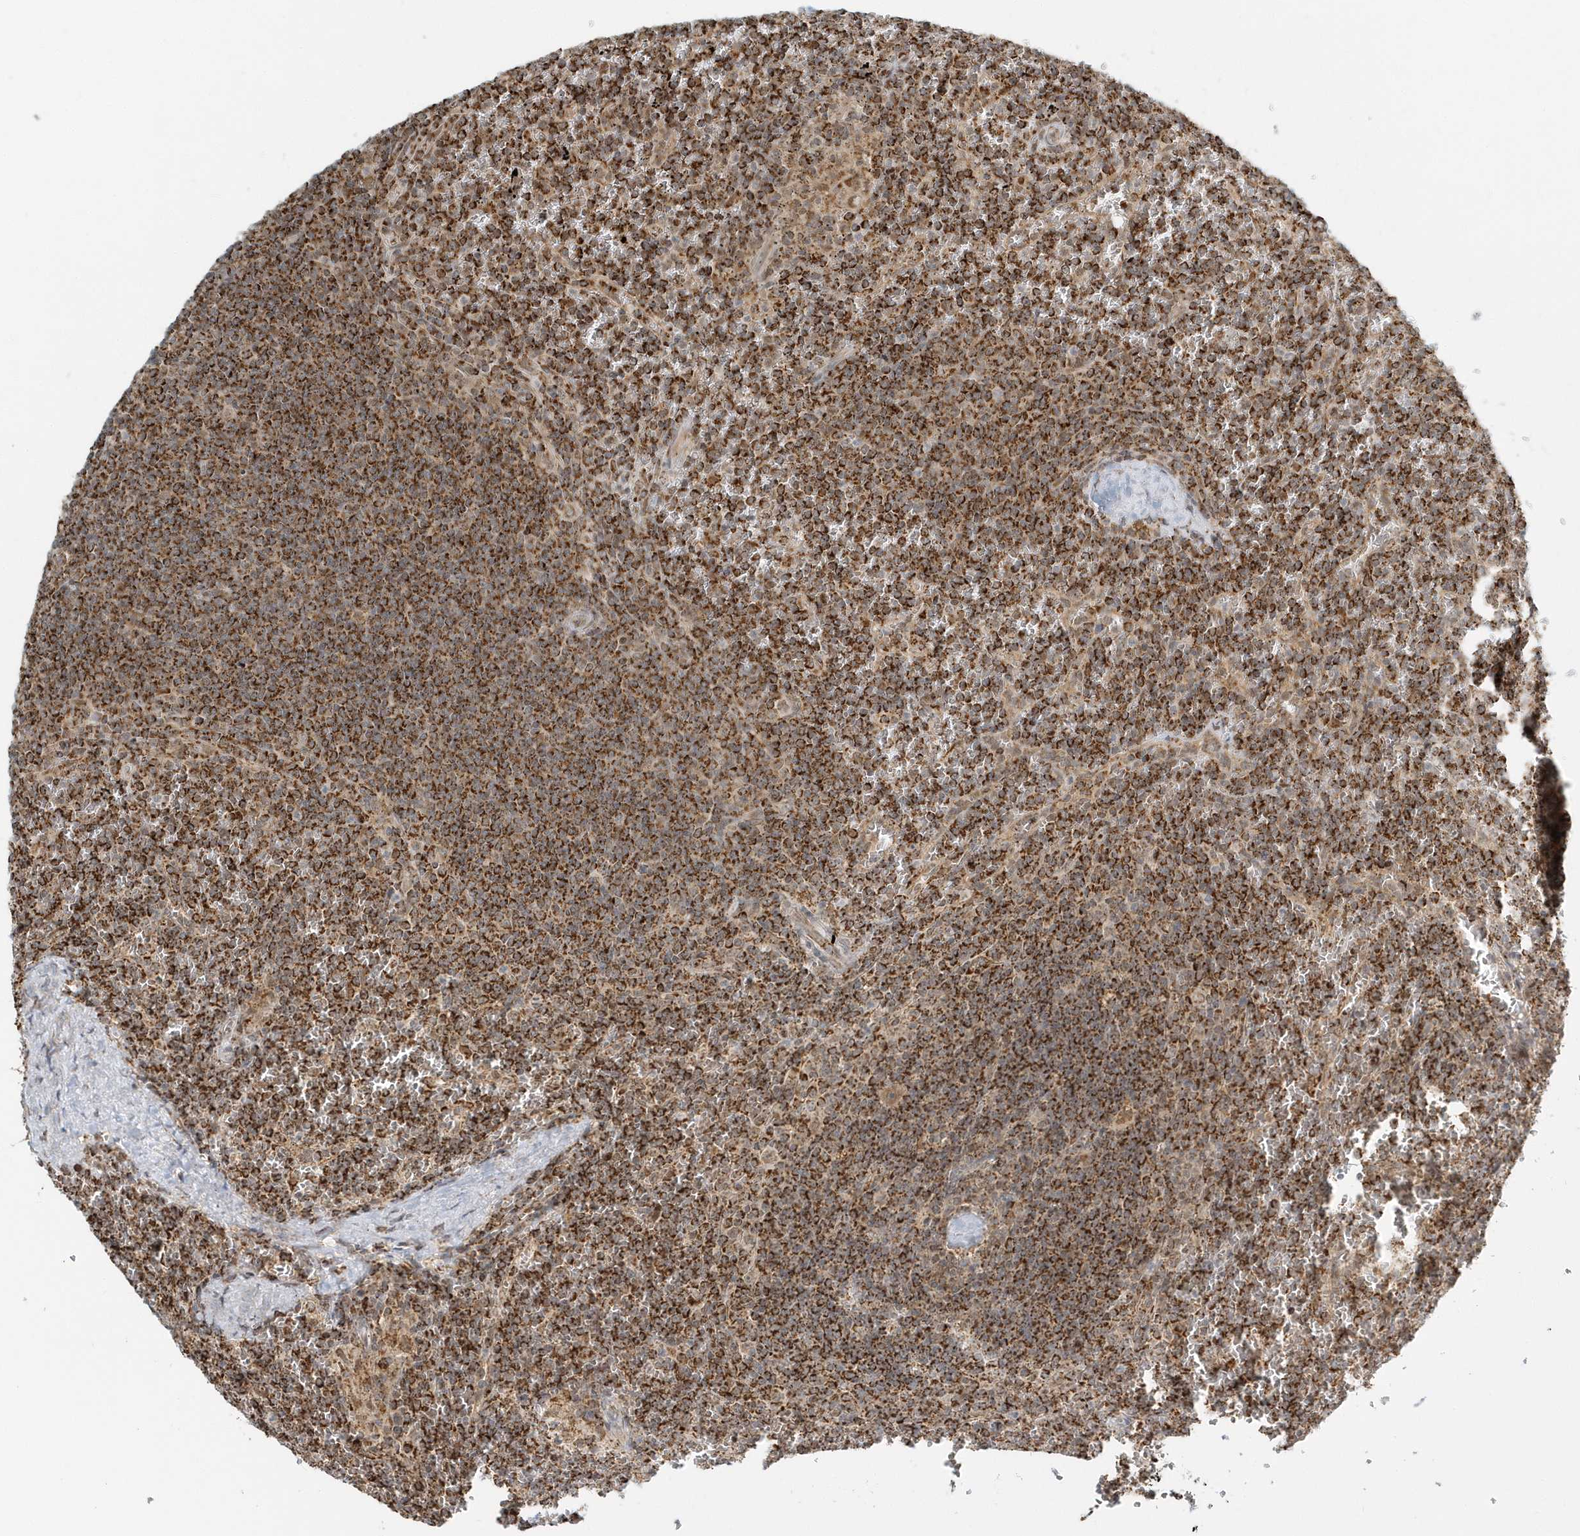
{"staining": {"intensity": "strong", "quantity": ">75%", "location": "cytoplasmic/membranous"}, "tissue": "lymphoma", "cell_type": "Tumor cells", "image_type": "cancer", "snomed": [{"axis": "morphology", "description": "Malignant lymphoma, non-Hodgkin's type, Low grade"}, {"axis": "topography", "description": "Spleen"}], "caption": "Low-grade malignant lymphoma, non-Hodgkin's type stained with a protein marker shows strong staining in tumor cells.", "gene": "PSMD6", "patient": {"sex": "female", "age": 19}}